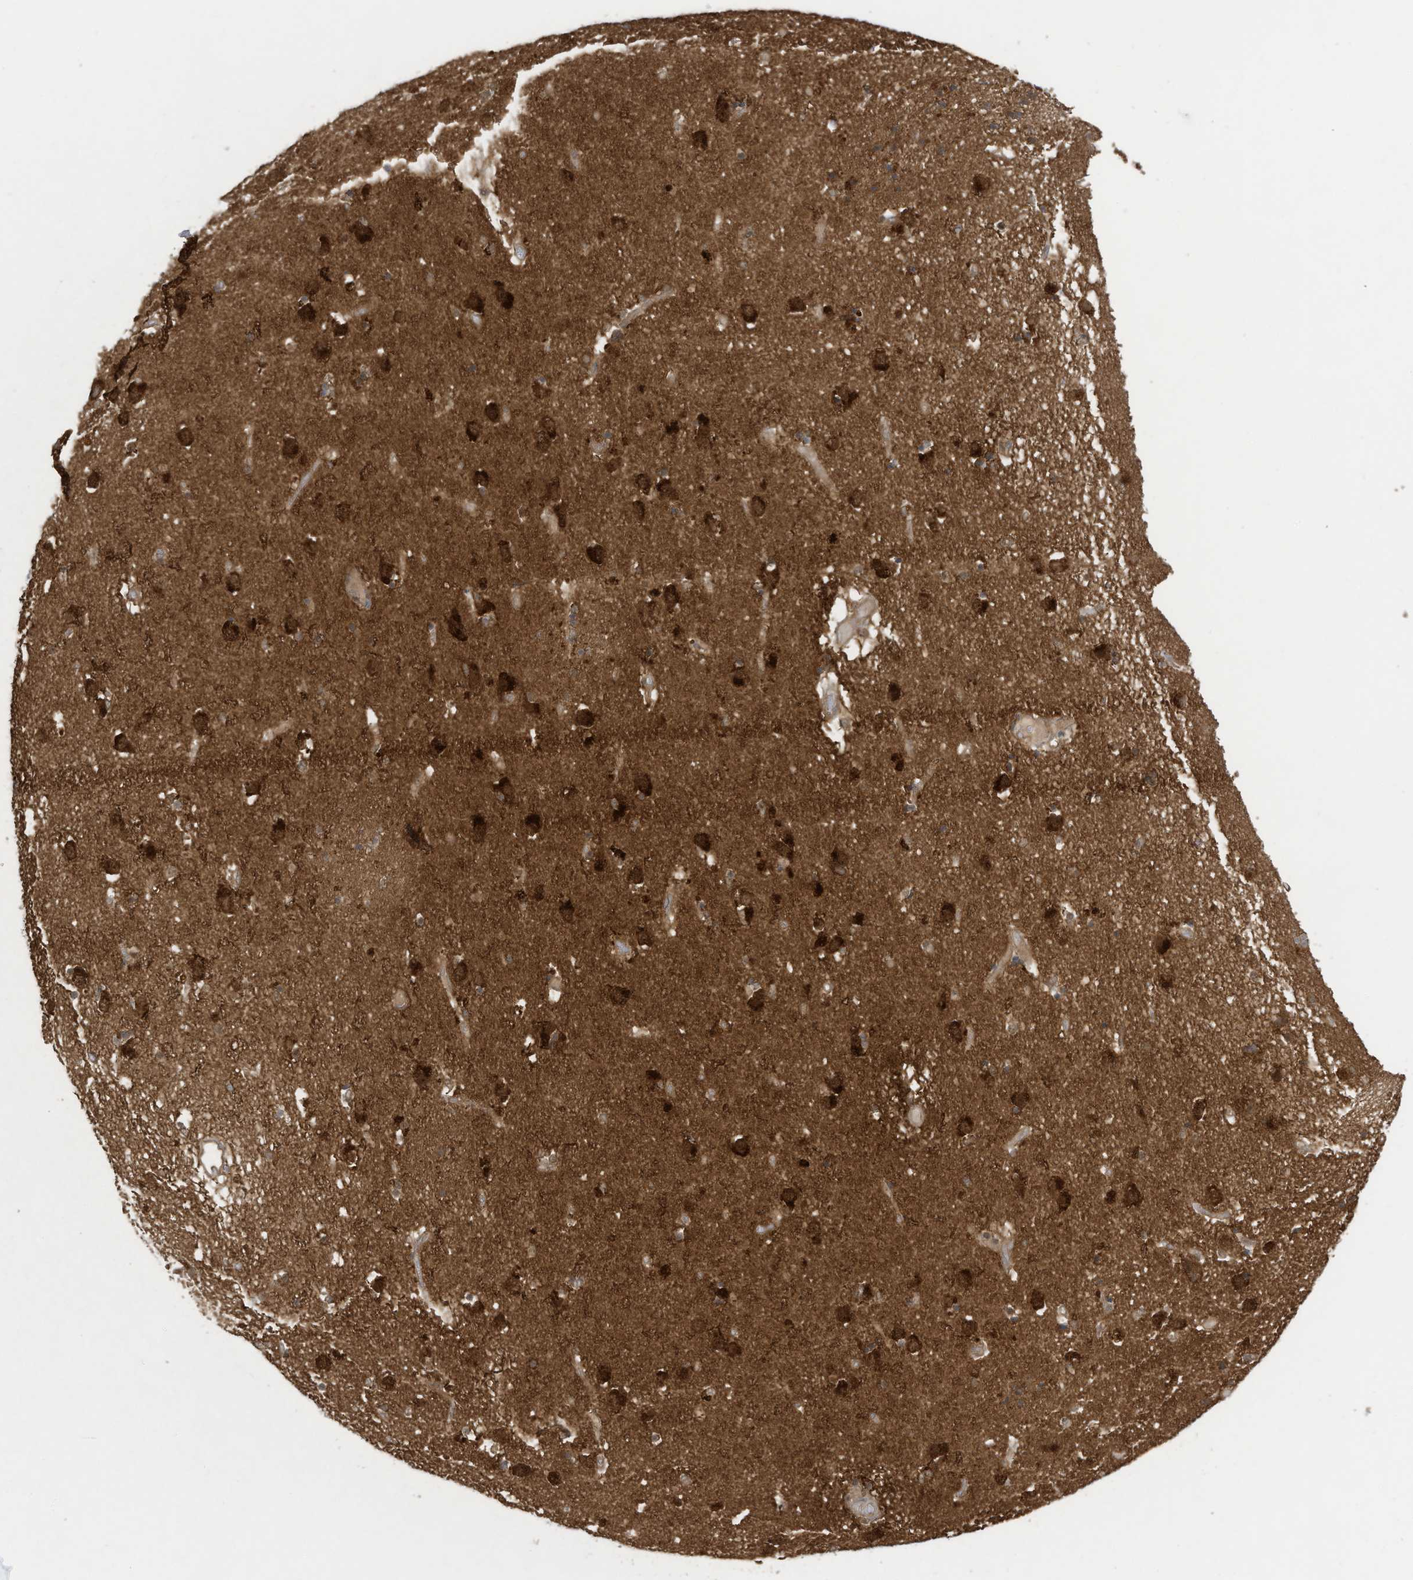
{"staining": {"intensity": "strong", "quantity": "25%-75%", "location": "cytoplasmic/membranous"}, "tissue": "caudate", "cell_type": "Glial cells", "image_type": "normal", "snomed": [{"axis": "morphology", "description": "Normal tissue, NOS"}, {"axis": "topography", "description": "Lateral ventricle wall"}], "caption": "This is a photomicrograph of immunohistochemistry staining of benign caudate, which shows strong positivity in the cytoplasmic/membranous of glial cells.", "gene": "OLA1", "patient": {"sex": "male", "age": 70}}